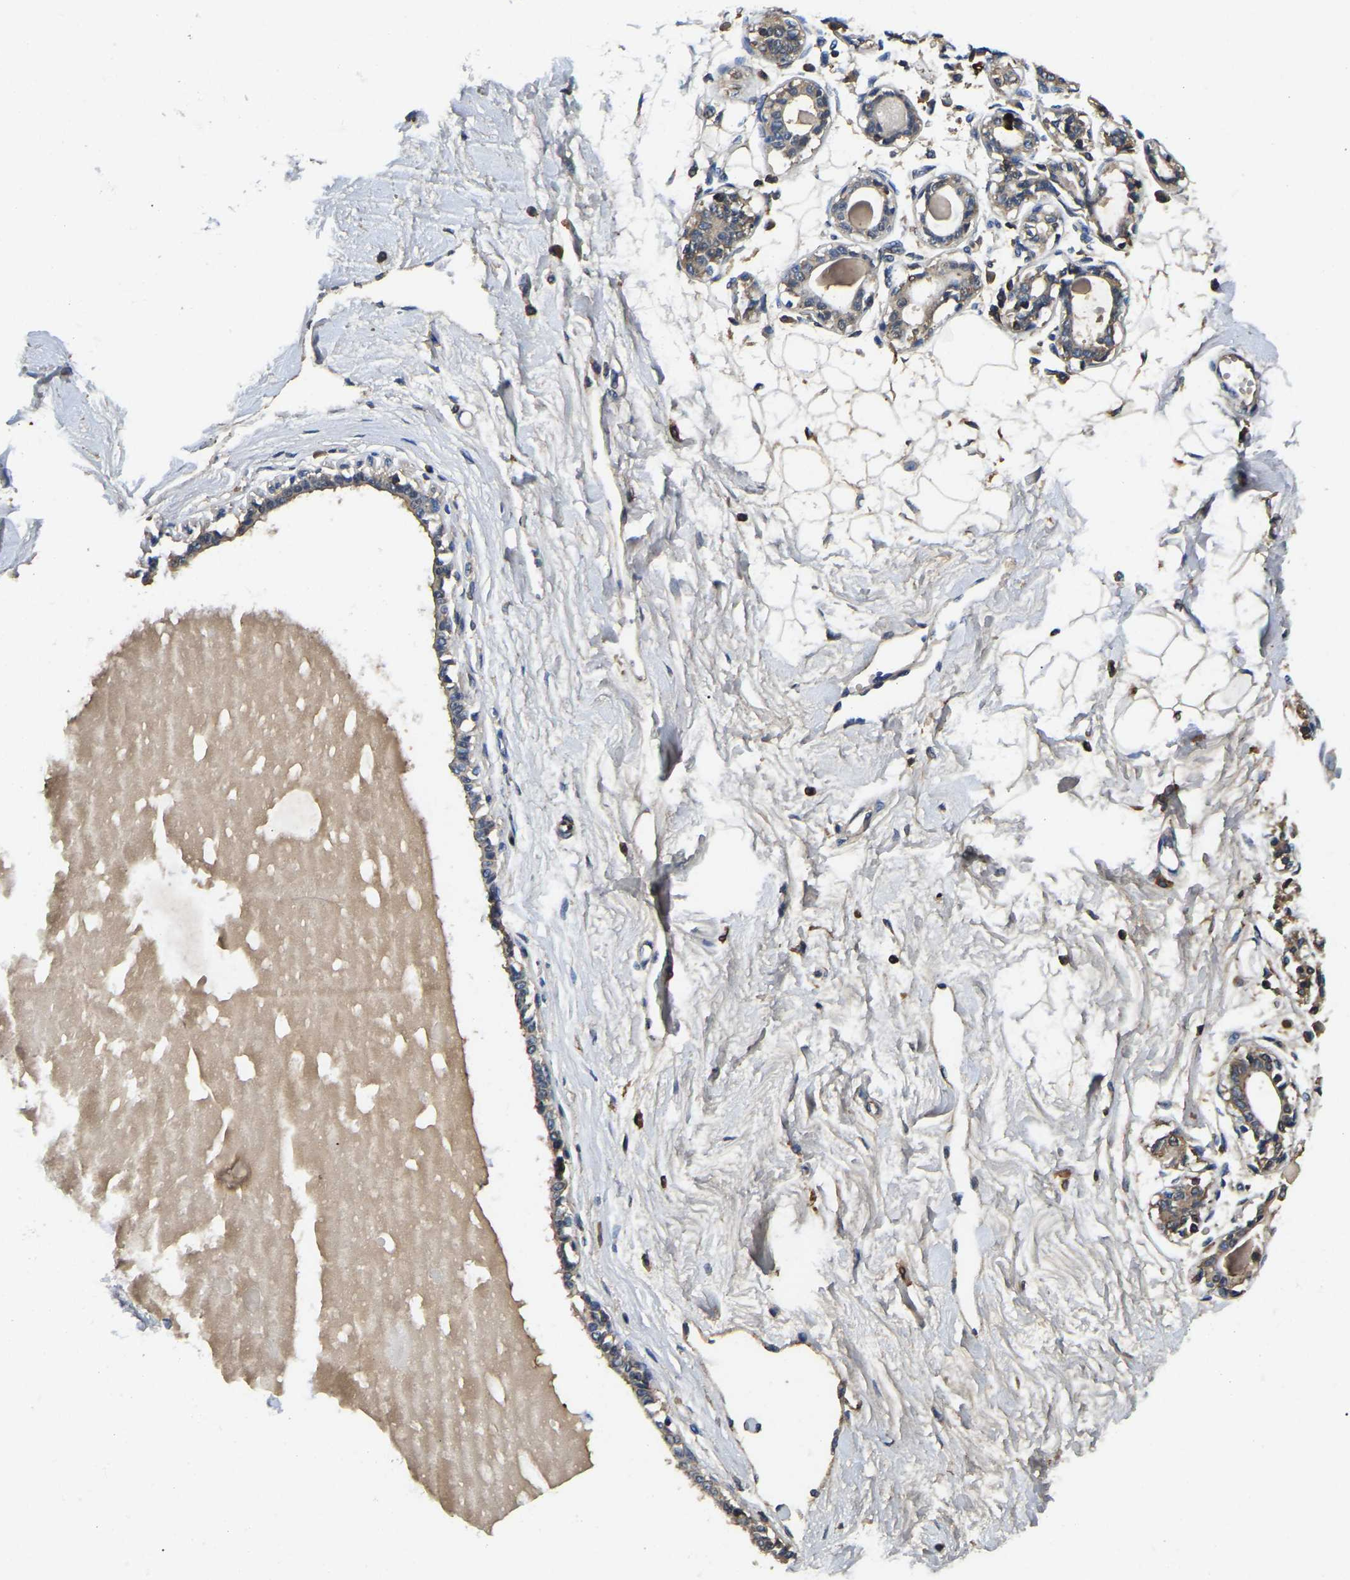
{"staining": {"intensity": "weak", "quantity": ">75%", "location": "cytoplasmic/membranous"}, "tissue": "breast", "cell_type": "Adipocytes", "image_type": "normal", "snomed": [{"axis": "morphology", "description": "Normal tissue, NOS"}, {"axis": "topography", "description": "Breast"}], "caption": "Weak cytoplasmic/membranous staining is seen in about >75% of adipocytes in unremarkable breast.", "gene": "SMPD2", "patient": {"sex": "female", "age": 45}}